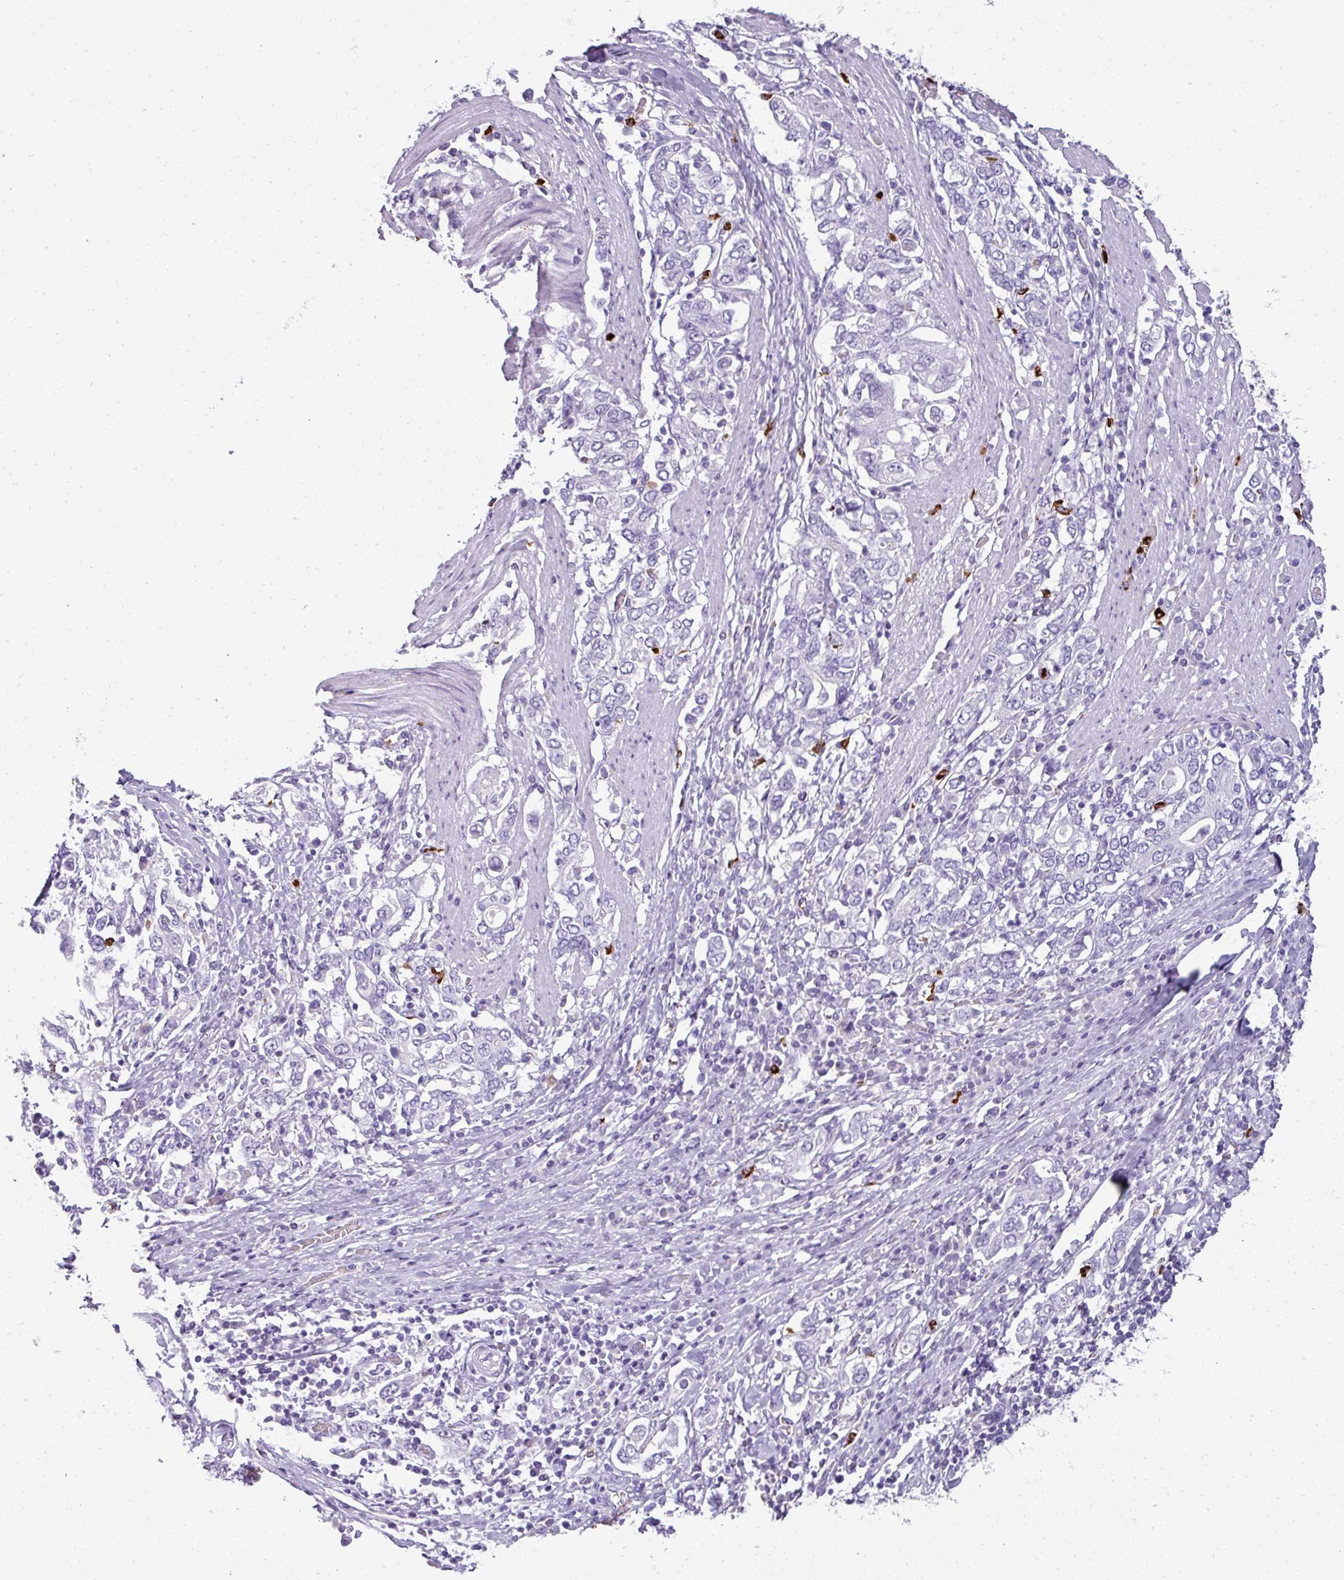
{"staining": {"intensity": "negative", "quantity": "none", "location": "none"}, "tissue": "stomach cancer", "cell_type": "Tumor cells", "image_type": "cancer", "snomed": [{"axis": "morphology", "description": "Adenocarcinoma, NOS"}, {"axis": "topography", "description": "Stomach, upper"}, {"axis": "topography", "description": "Stomach"}], "caption": "Human adenocarcinoma (stomach) stained for a protein using immunohistochemistry (IHC) displays no positivity in tumor cells.", "gene": "CTSG", "patient": {"sex": "male", "age": 62}}